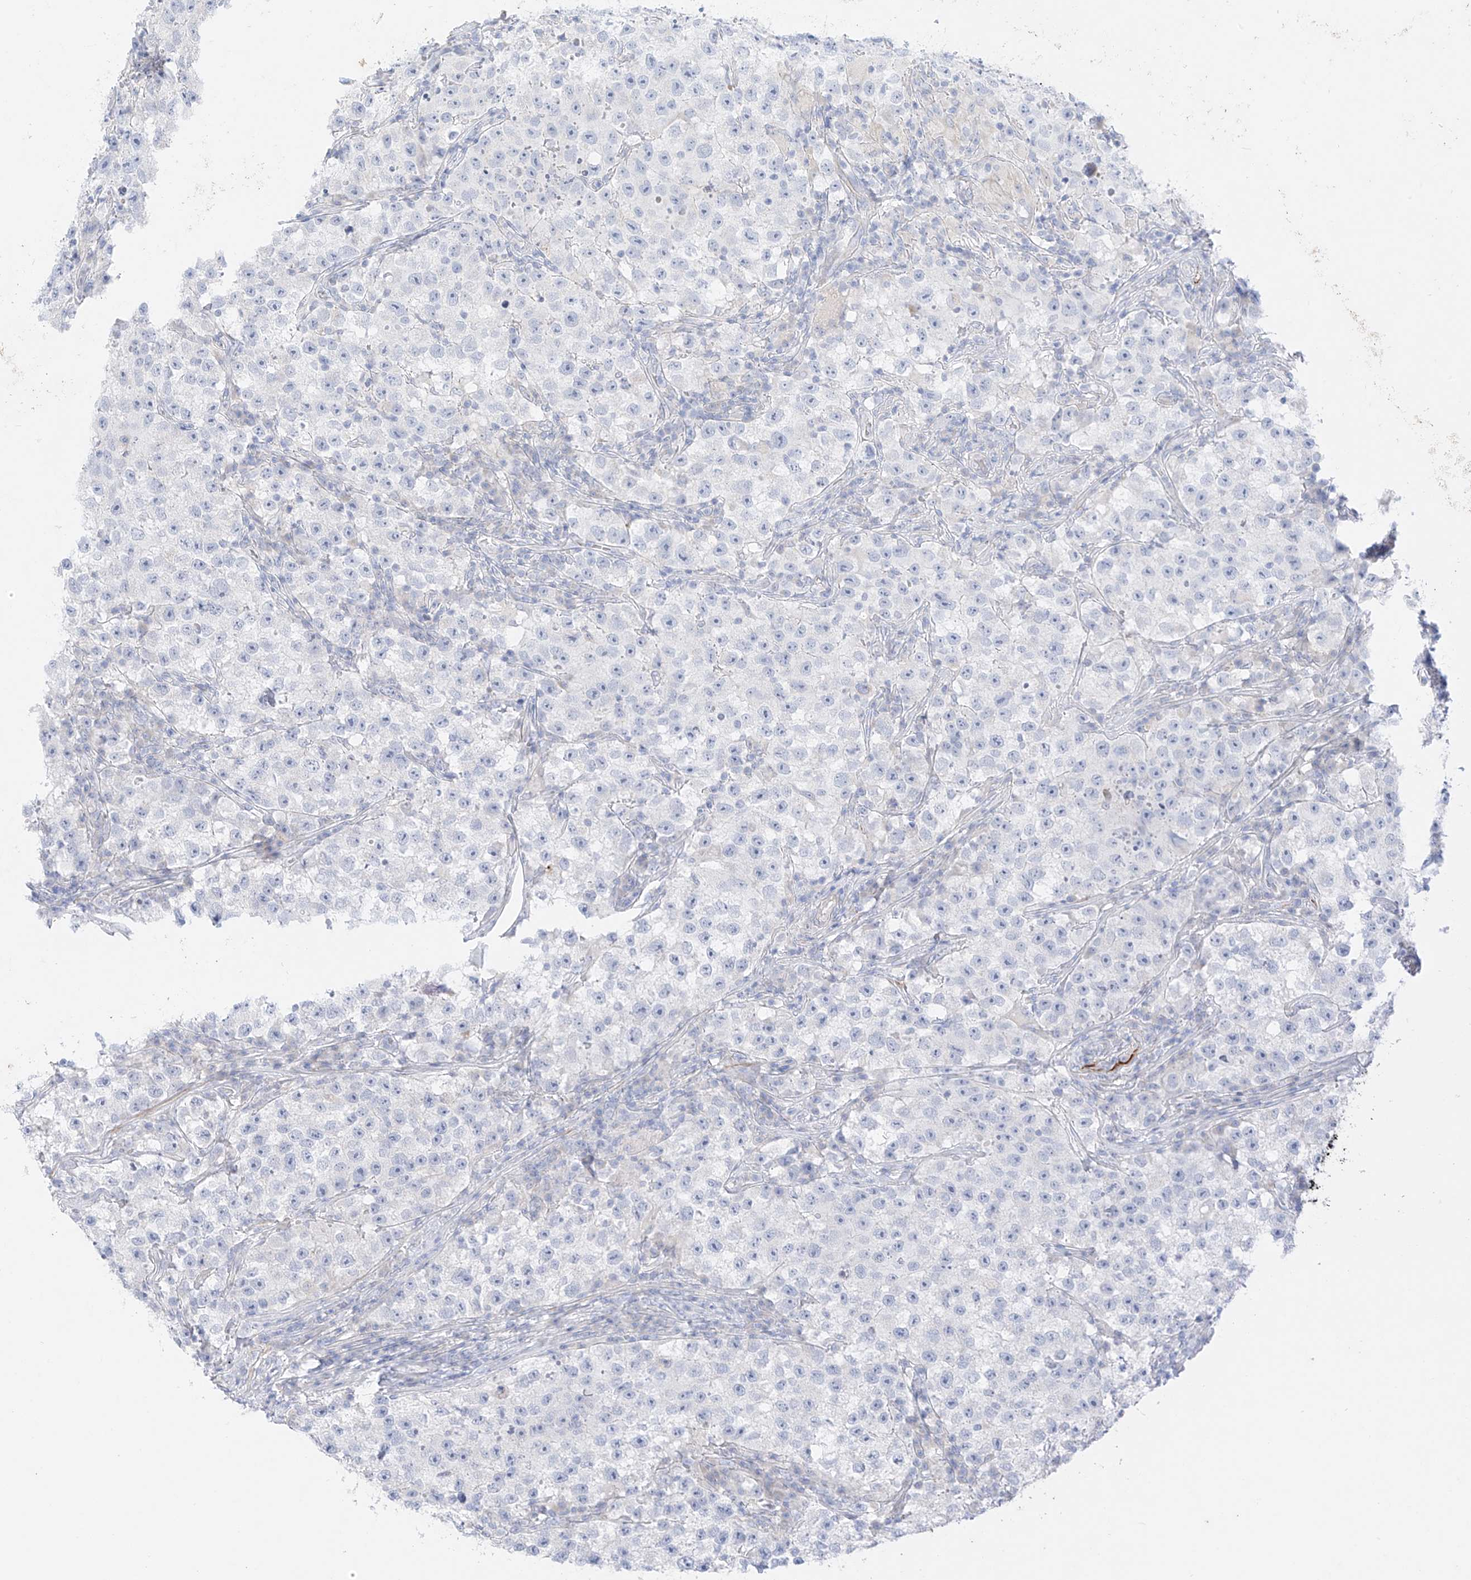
{"staining": {"intensity": "negative", "quantity": "none", "location": "none"}, "tissue": "testis cancer", "cell_type": "Tumor cells", "image_type": "cancer", "snomed": [{"axis": "morphology", "description": "Seminoma, NOS"}, {"axis": "topography", "description": "Testis"}], "caption": "Immunohistochemical staining of seminoma (testis) demonstrates no significant positivity in tumor cells.", "gene": "ST3GAL5", "patient": {"sex": "male", "age": 22}}